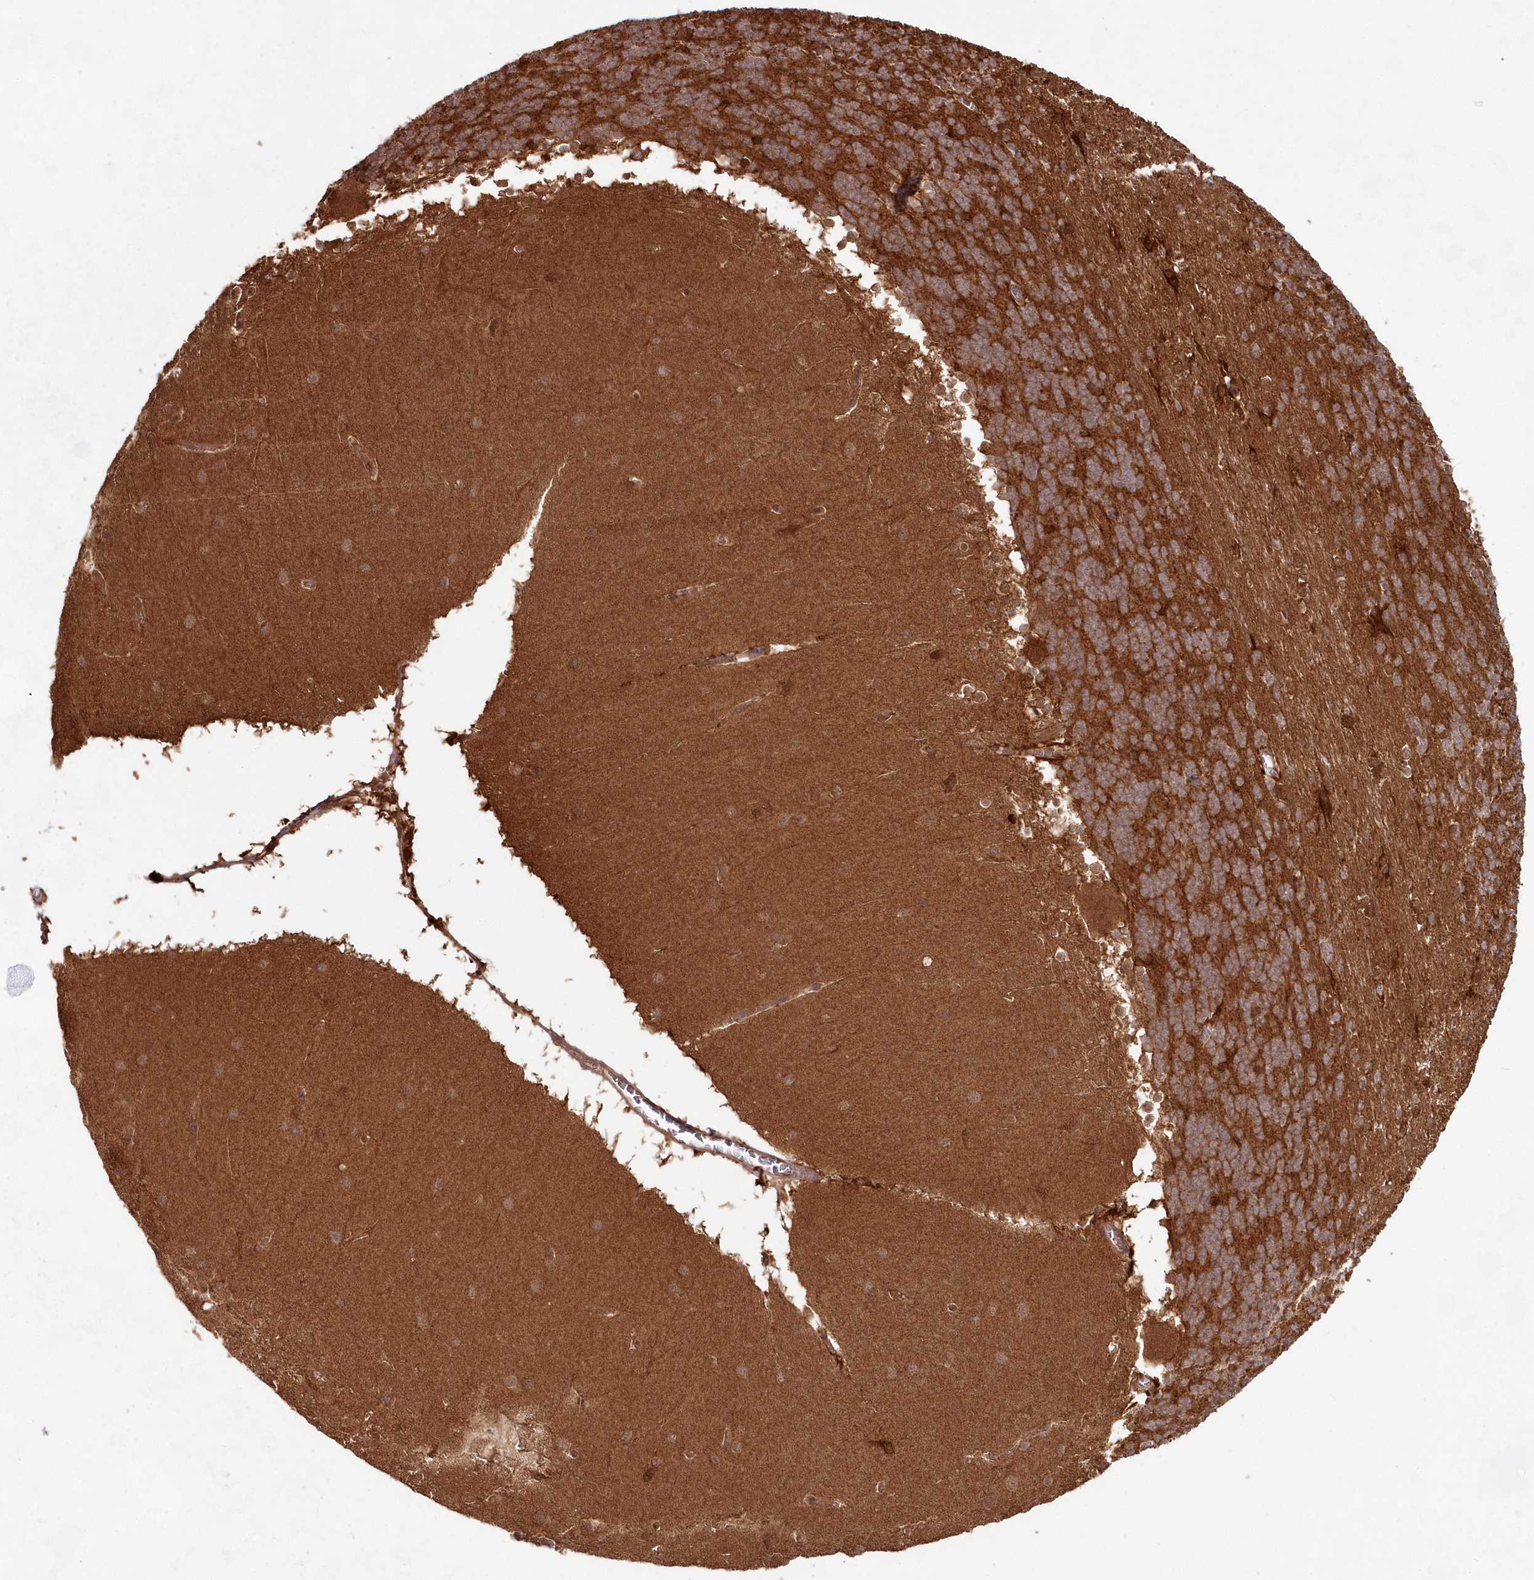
{"staining": {"intensity": "moderate", "quantity": "25%-75%", "location": "cytoplasmic/membranous"}, "tissue": "cerebellum", "cell_type": "Cells in granular layer", "image_type": "normal", "snomed": [{"axis": "morphology", "description": "Normal tissue, NOS"}, {"axis": "topography", "description": "Cerebellum"}], "caption": "Immunohistochemical staining of benign human cerebellum reveals moderate cytoplasmic/membranous protein positivity in approximately 25%-75% of cells in granular layer. (brown staining indicates protein expression, while blue staining denotes nuclei).", "gene": "IMPA1", "patient": {"sex": "female", "age": 19}}